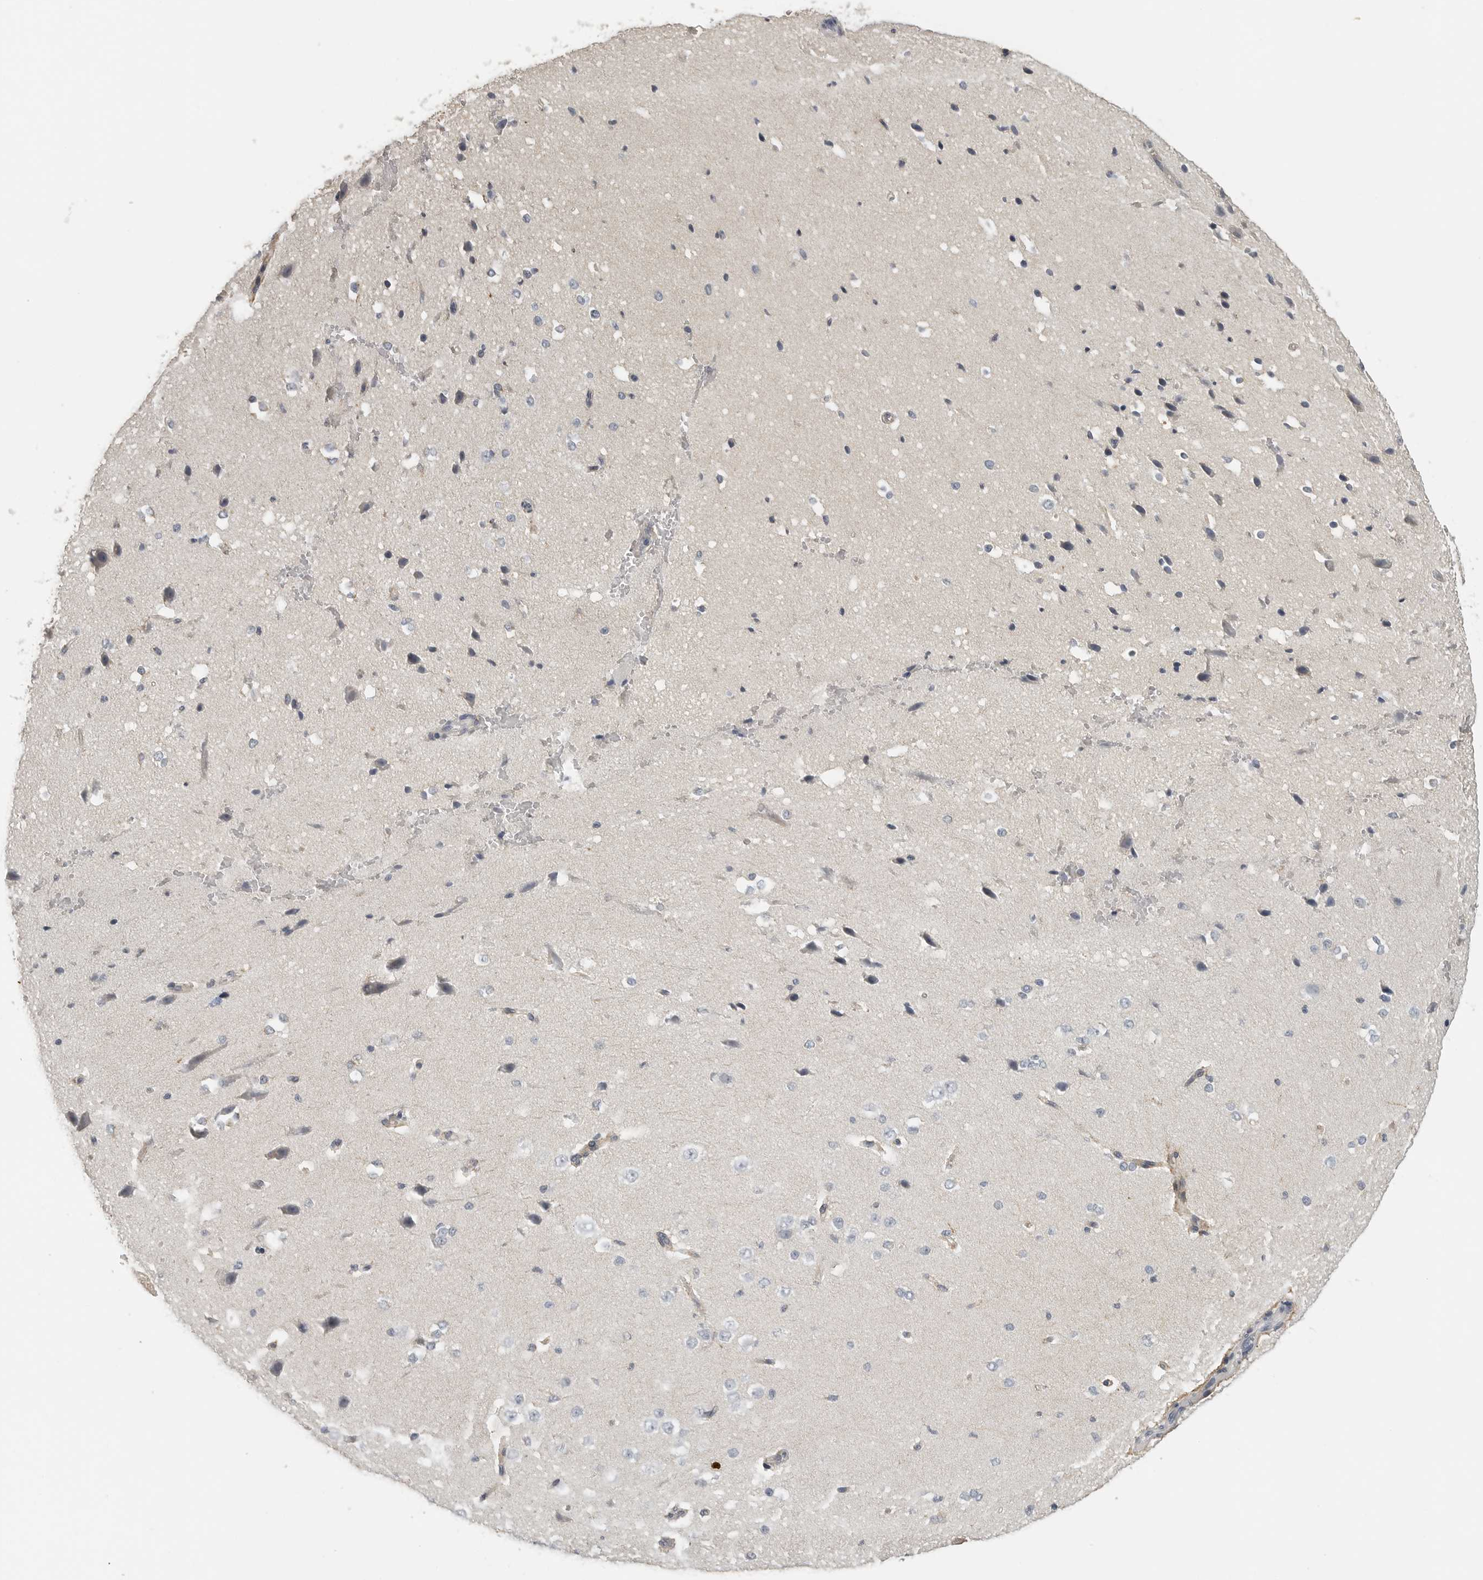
{"staining": {"intensity": "weak", "quantity": "25%-75%", "location": "cytoplasmic/membranous"}, "tissue": "cerebral cortex", "cell_type": "Endothelial cells", "image_type": "normal", "snomed": [{"axis": "morphology", "description": "Normal tissue, NOS"}, {"axis": "morphology", "description": "Developmental malformation"}, {"axis": "topography", "description": "Cerebral cortex"}], "caption": "Cerebral cortex stained with a brown dye exhibits weak cytoplasmic/membranous positive positivity in about 25%-75% of endothelial cells.", "gene": "RXFP3", "patient": {"sex": "female", "age": 30}}